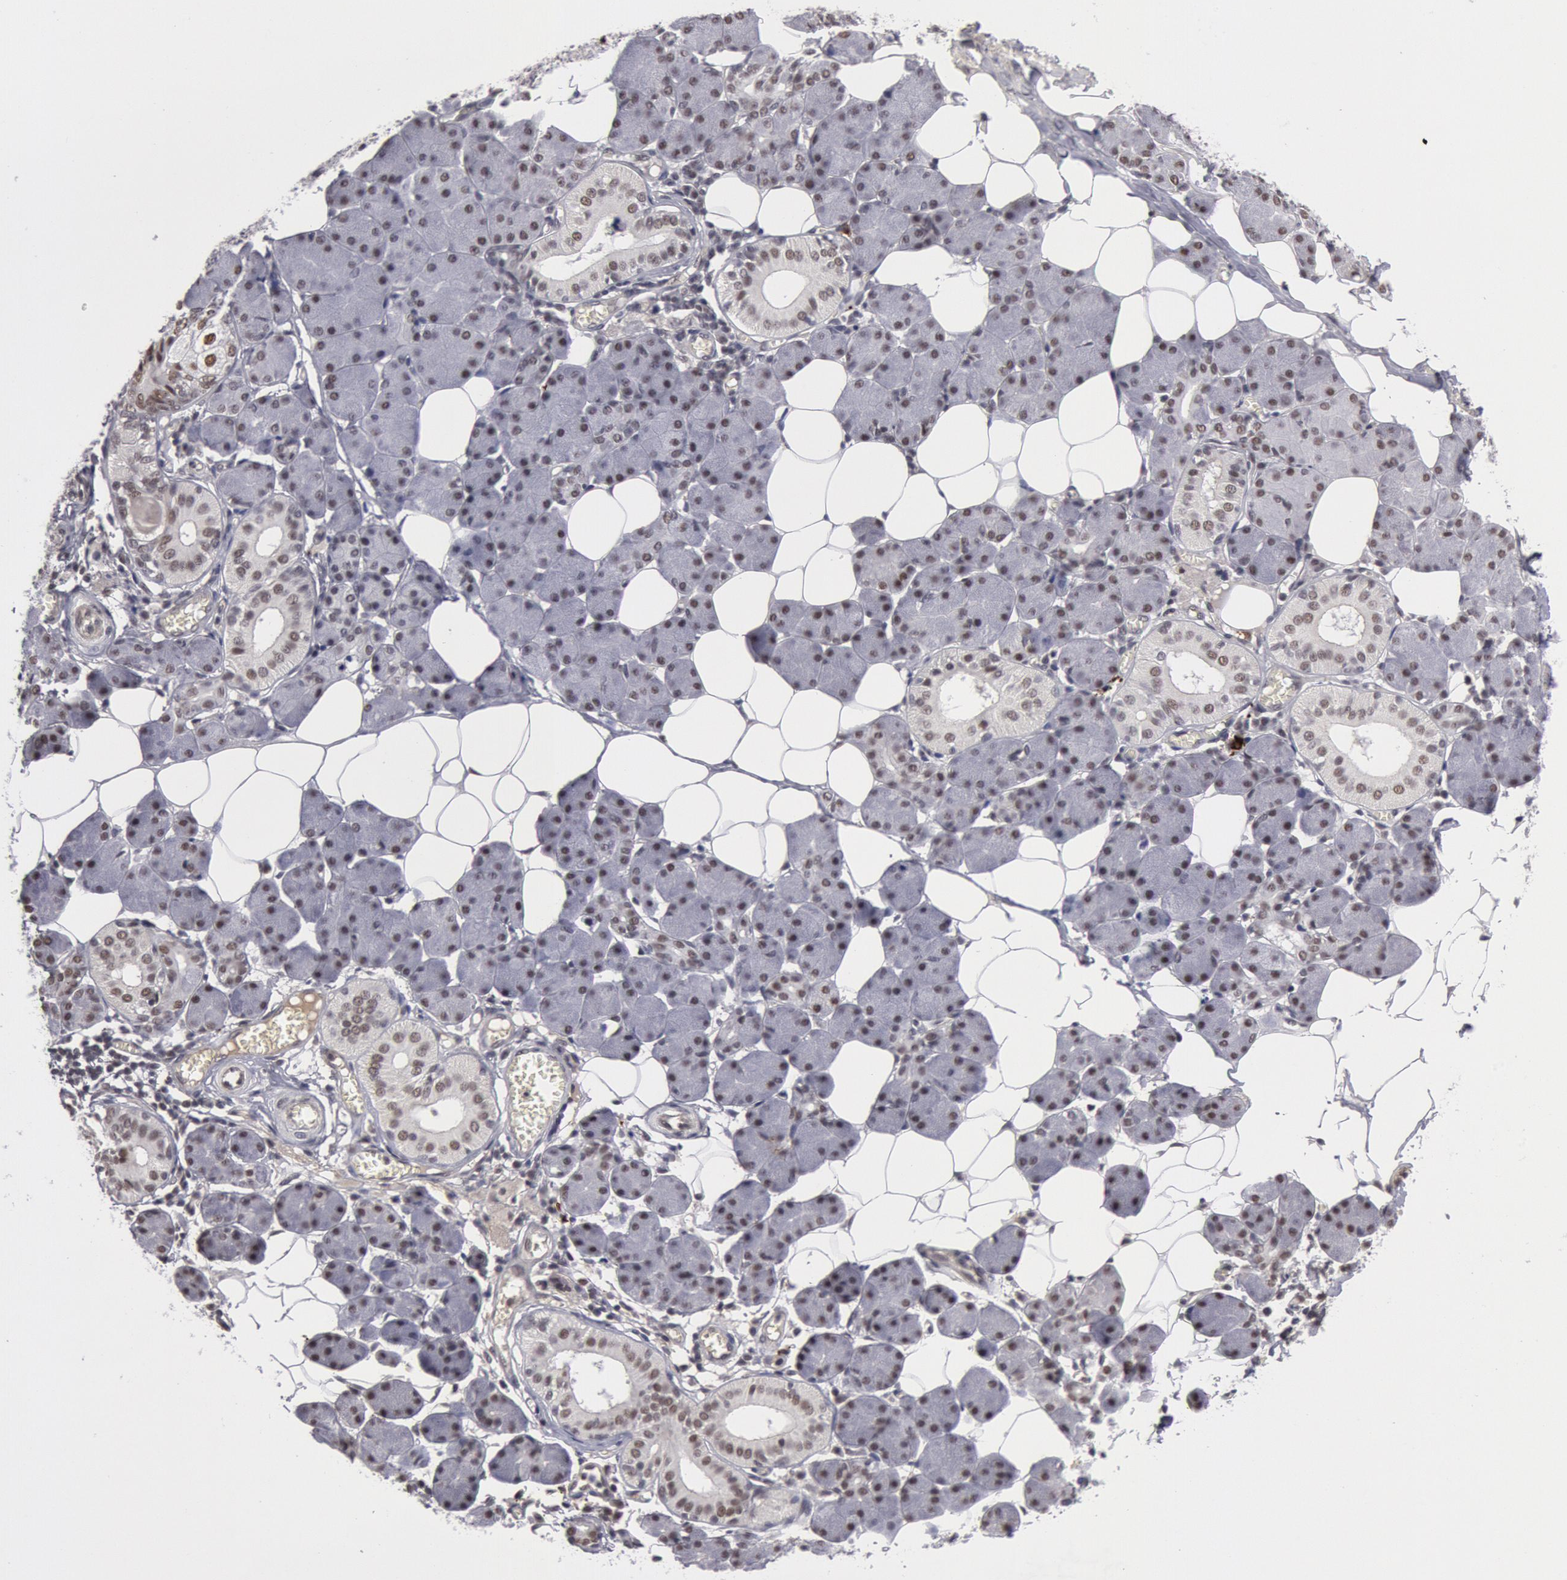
{"staining": {"intensity": "weak", "quantity": "<25%", "location": "nuclear"}, "tissue": "salivary gland", "cell_type": "Glandular cells", "image_type": "normal", "snomed": [{"axis": "morphology", "description": "Normal tissue, NOS"}, {"axis": "morphology", "description": "Adenoma, NOS"}, {"axis": "topography", "description": "Salivary gland"}], "caption": "Immunohistochemistry (IHC) micrograph of unremarkable human salivary gland stained for a protein (brown), which exhibits no positivity in glandular cells.", "gene": "PPP4R3B", "patient": {"sex": "female", "age": 32}}